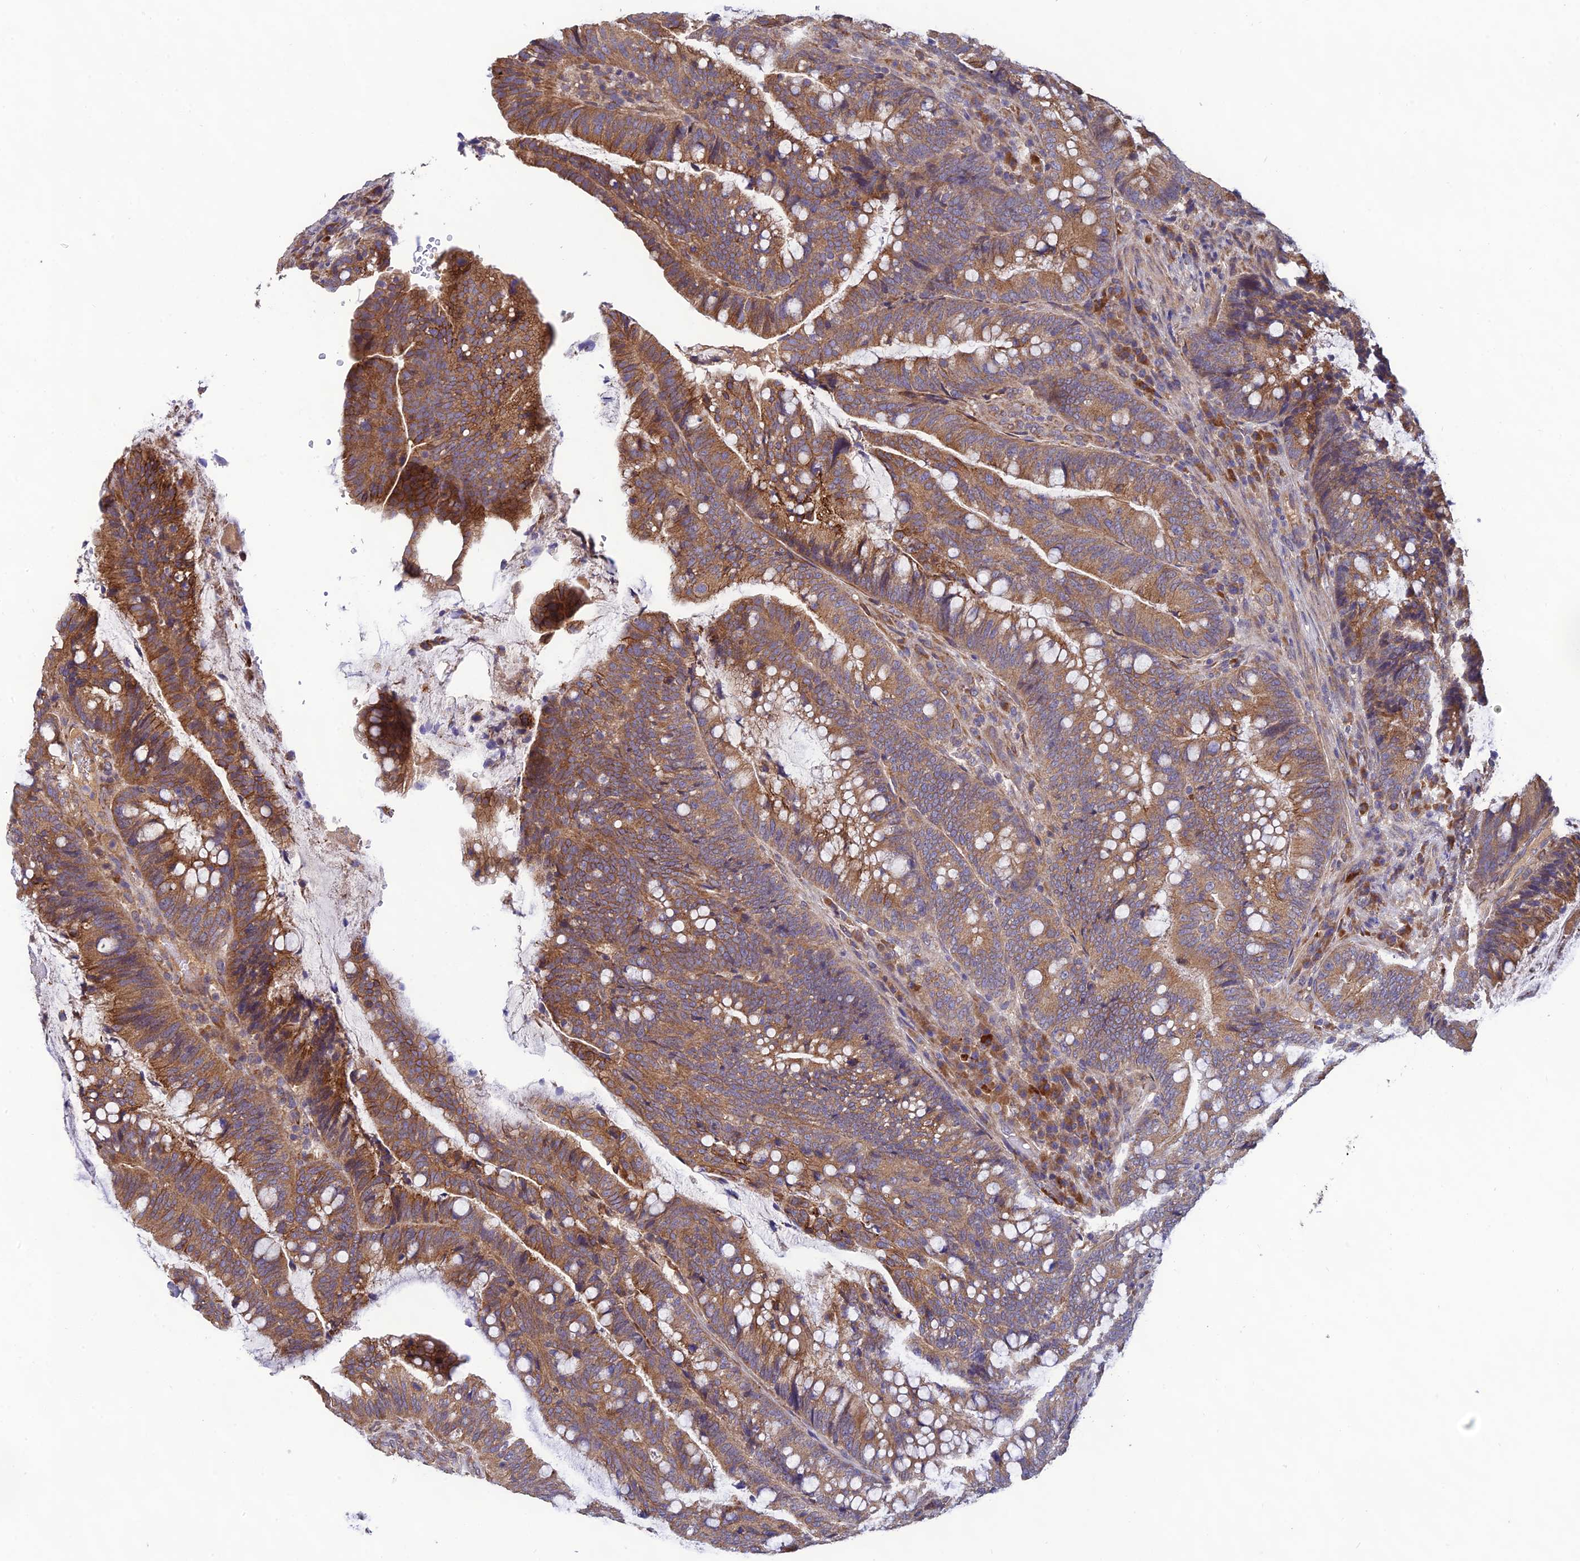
{"staining": {"intensity": "moderate", "quantity": ">75%", "location": "cytoplasmic/membranous"}, "tissue": "colorectal cancer", "cell_type": "Tumor cells", "image_type": "cancer", "snomed": [{"axis": "morphology", "description": "Adenocarcinoma, NOS"}, {"axis": "topography", "description": "Colon"}], "caption": "Immunohistochemistry (IHC) histopathology image of human colorectal cancer (adenocarcinoma) stained for a protein (brown), which displays medium levels of moderate cytoplasmic/membranous expression in about >75% of tumor cells.", "gene": "MRNIP", "patient": {"sex": "female", "age": 66}}